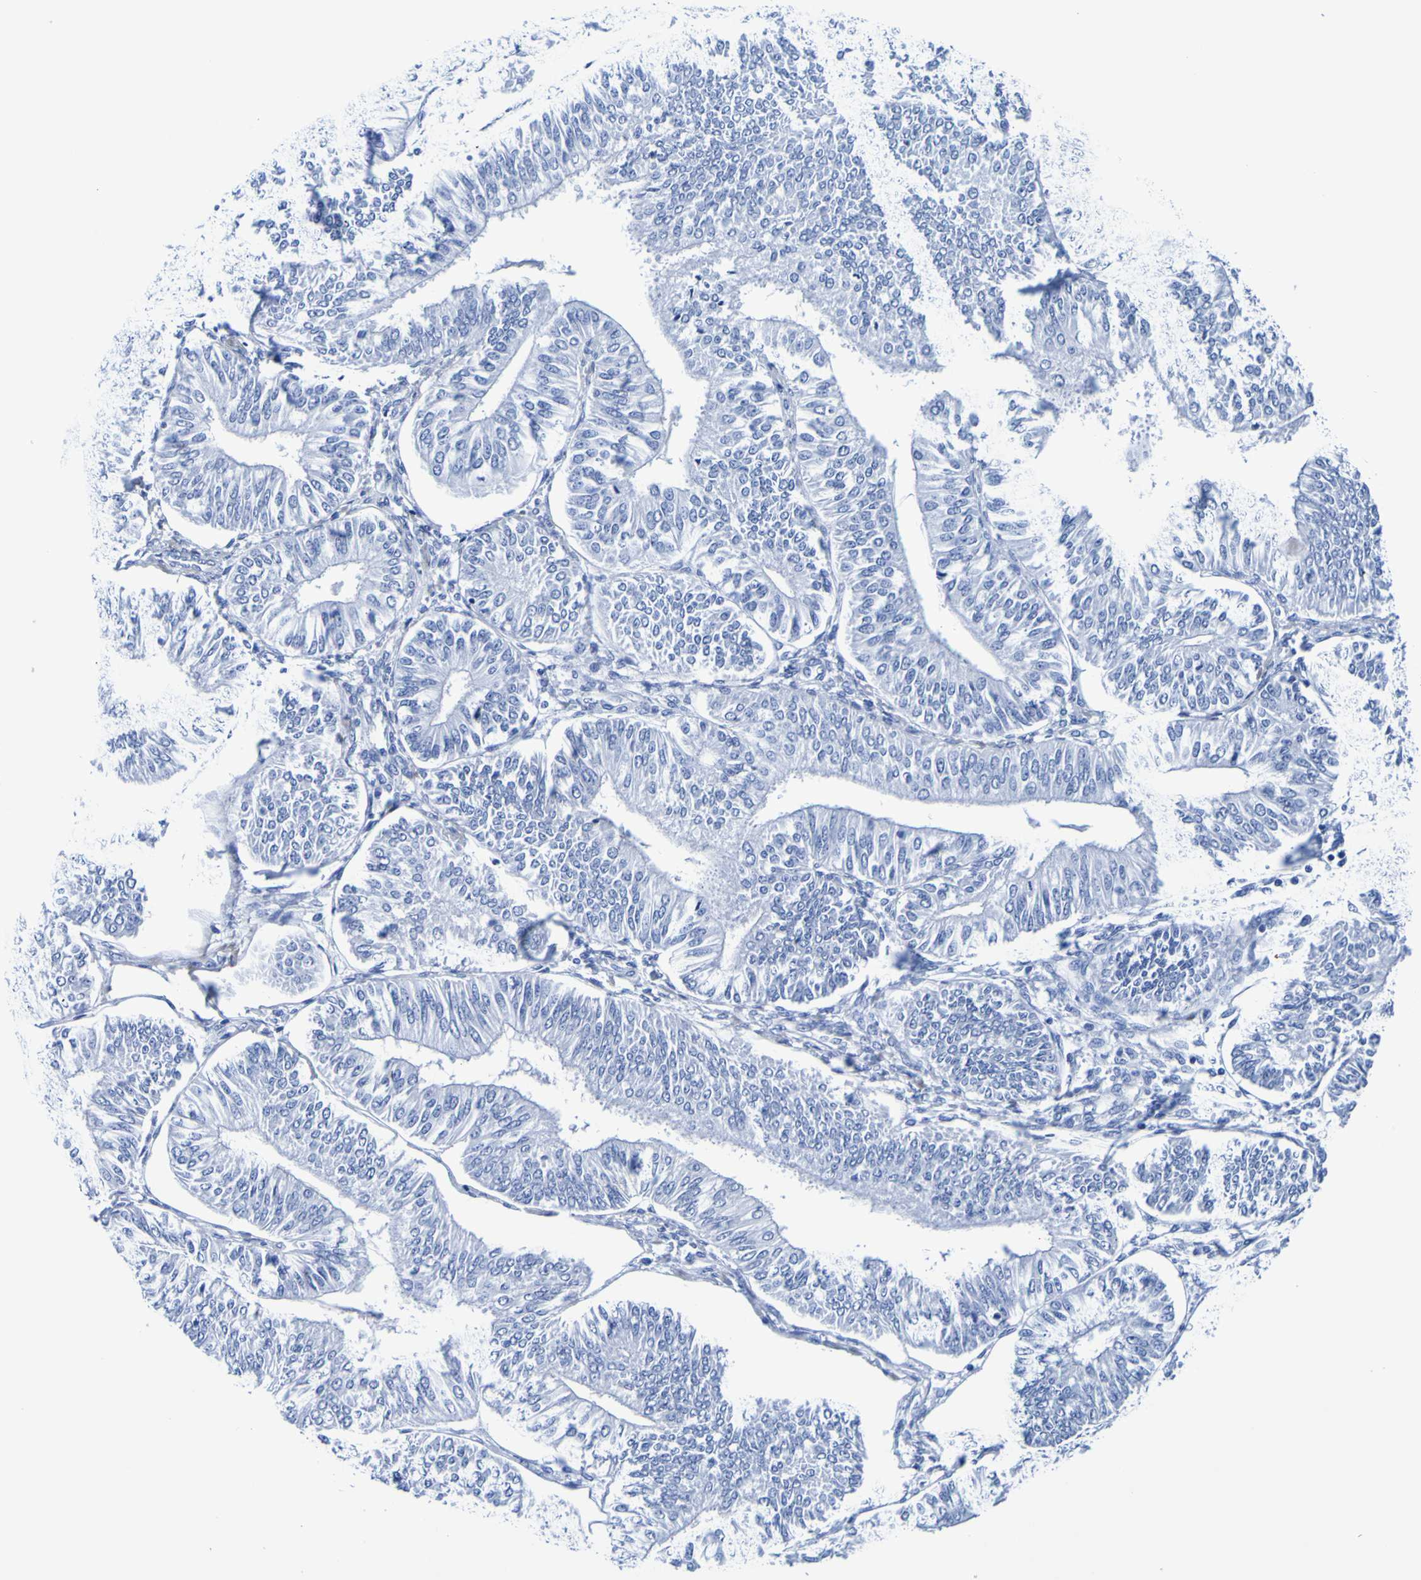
{"staining": {"intensity": "negative", "quantity": "none", "location": "none"}, "tissue": "endometrial cancer", "cell_type": "Tumor cells", "image_type": "cancer", "snomed": [{"axis": "morphology", "description": "Adenocarcinoma, NOS"}, {"axis": "topography", "description": "Endometrium"}], "caption": "Photomicrograph shows no protein positivity in tumor cells of endometrial cancer tissue.", "gene": "DPEP1", "patient": {"sex": "female", "age": 58}}